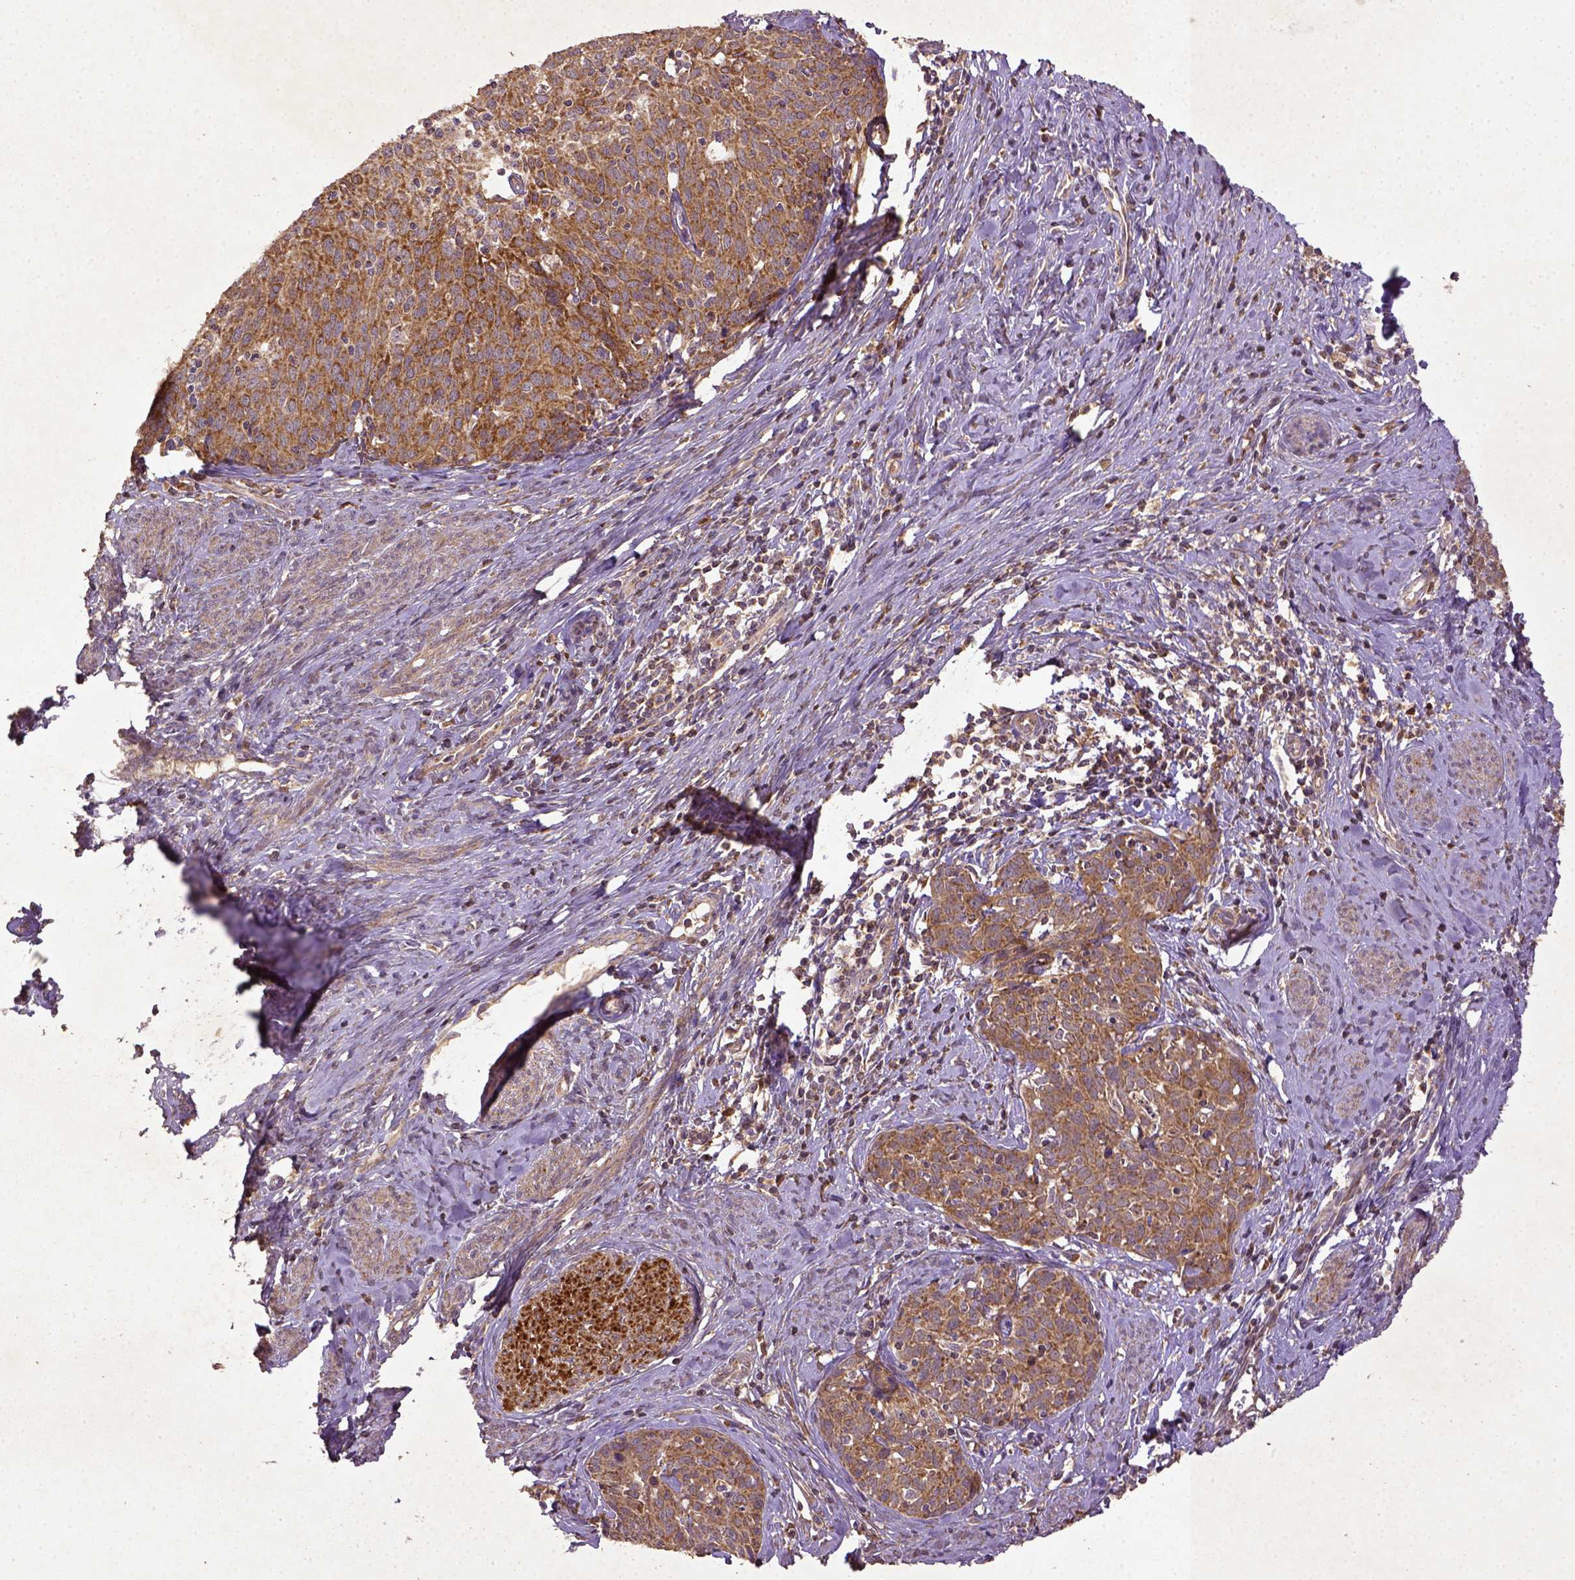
{"staining": {"intensity": "moderate", "quantity": ">75%", "location": "cytoplasmic/membranous"}, "tissue": "cervical cancer", "cell_type": "Tumor cells", "image_type": "cancer", "snomed": [{"axis": "morphology", "description": "Squamous cell carcinoma, NOS"}, {"axis": "topography", "description": "Cervix"}], "caption": "Immunohistochemistry (IHC) of cervical cancer (squamous cell carcinoma) shows medium levels of moderate cytoplasmic/membranous positivity in approximately >75% of tumor cells. Using DAB (3,3'-diaminobenzidine) (brown) and hematoxylin (blue) stains, captured at high magnification using brightfield microscopy.", "gene": "MT-CO1", "patient": {"sex": "female", "age": 62}}